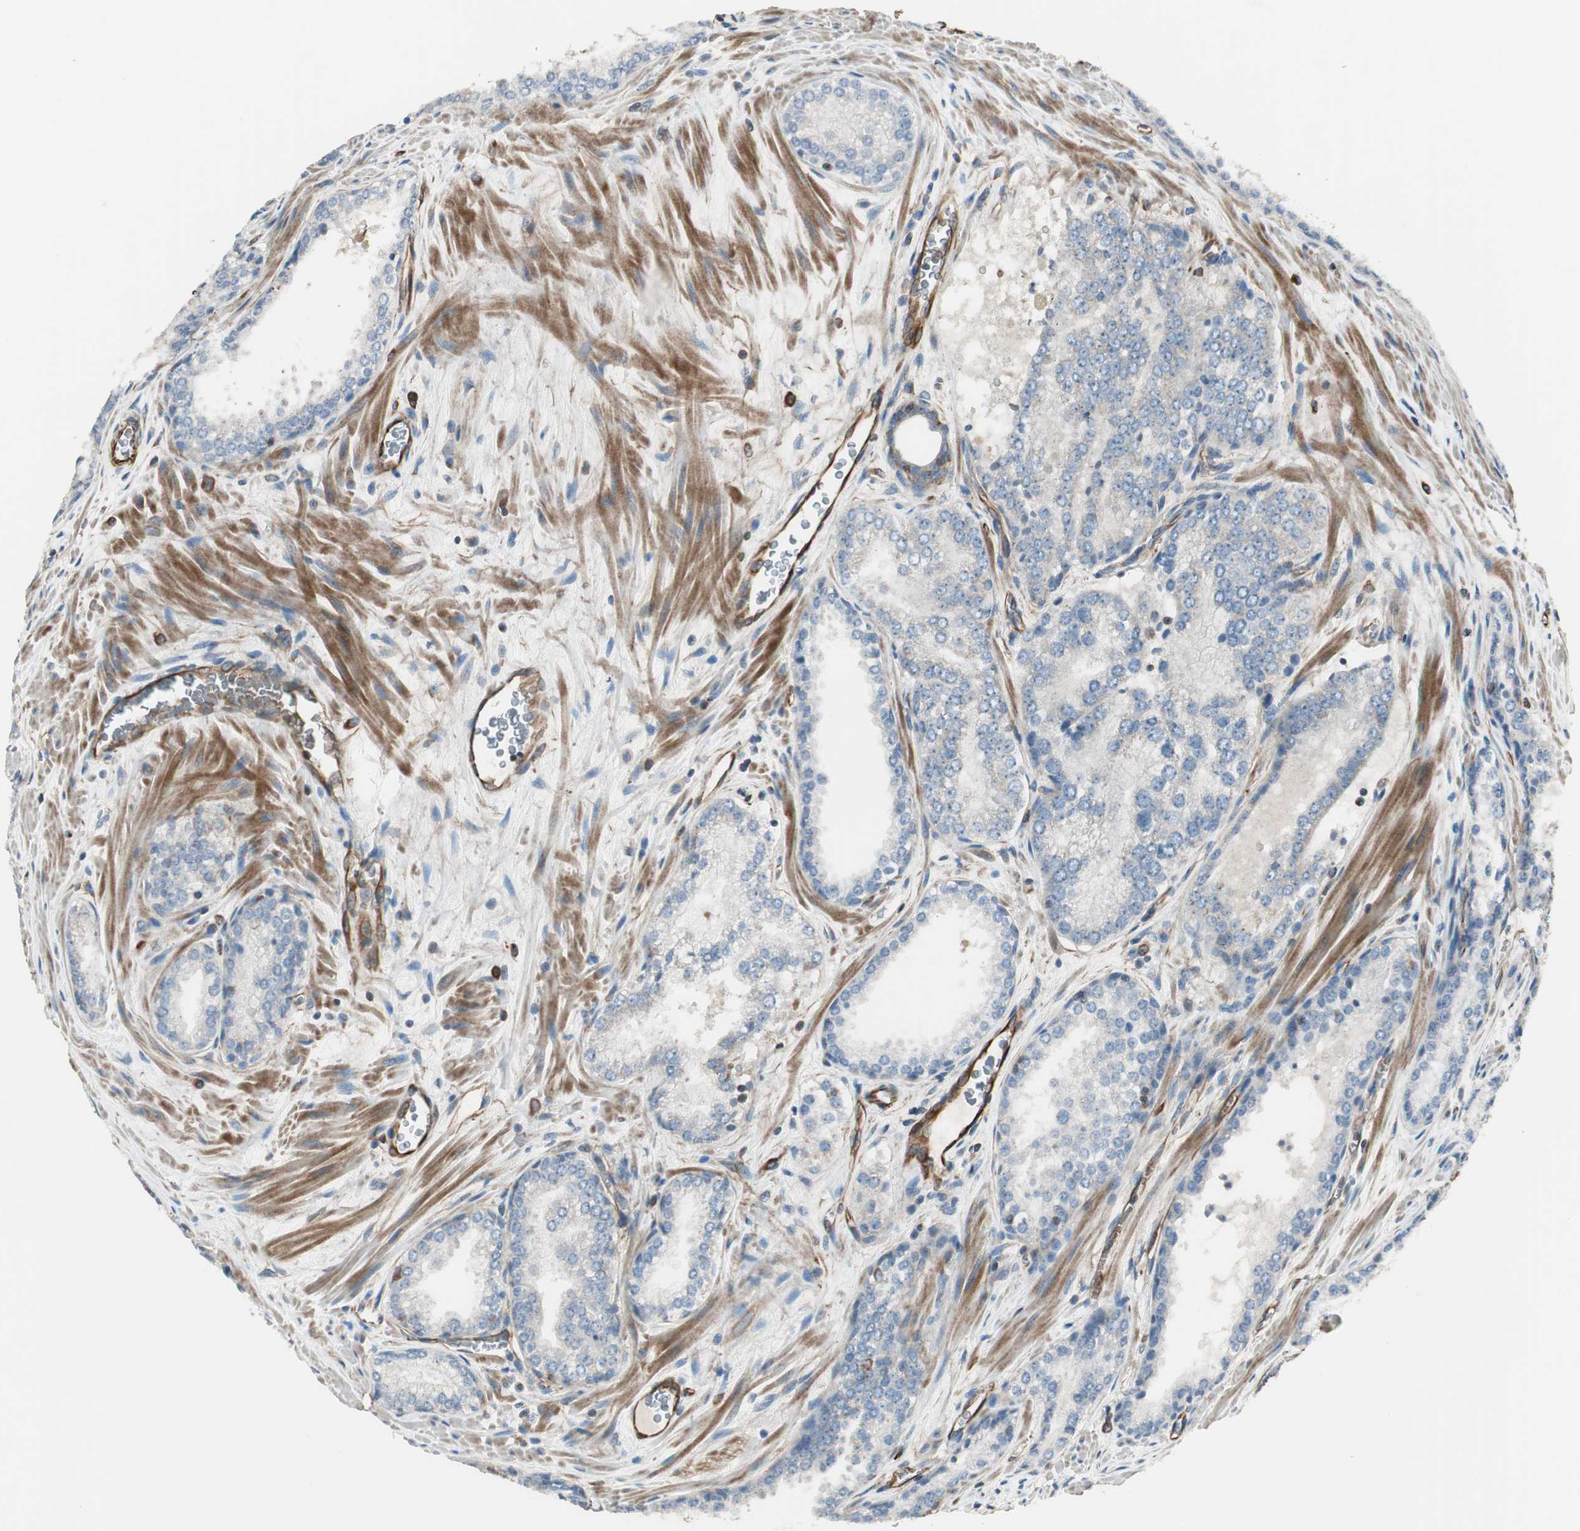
{"staining": {"intensity": "negative", "quantity": "none", "location": "none"}, "tissue": "prostate cancer", "cell_type": "Tumor cells", "image_type": "cancer", "snomed": [{"axis": "morphology", "description": "Adenocarcinoma, Low grade"}, {"axis": "topography", "description": "Prostate"}], "caption": "Prostate adenocarcinoma (low-grade) was stained to show a protein in brown. There is no significant expression in tumor cells.", "gene": "SRCIN1", "patient": {"sex": "male", "age": 60}}